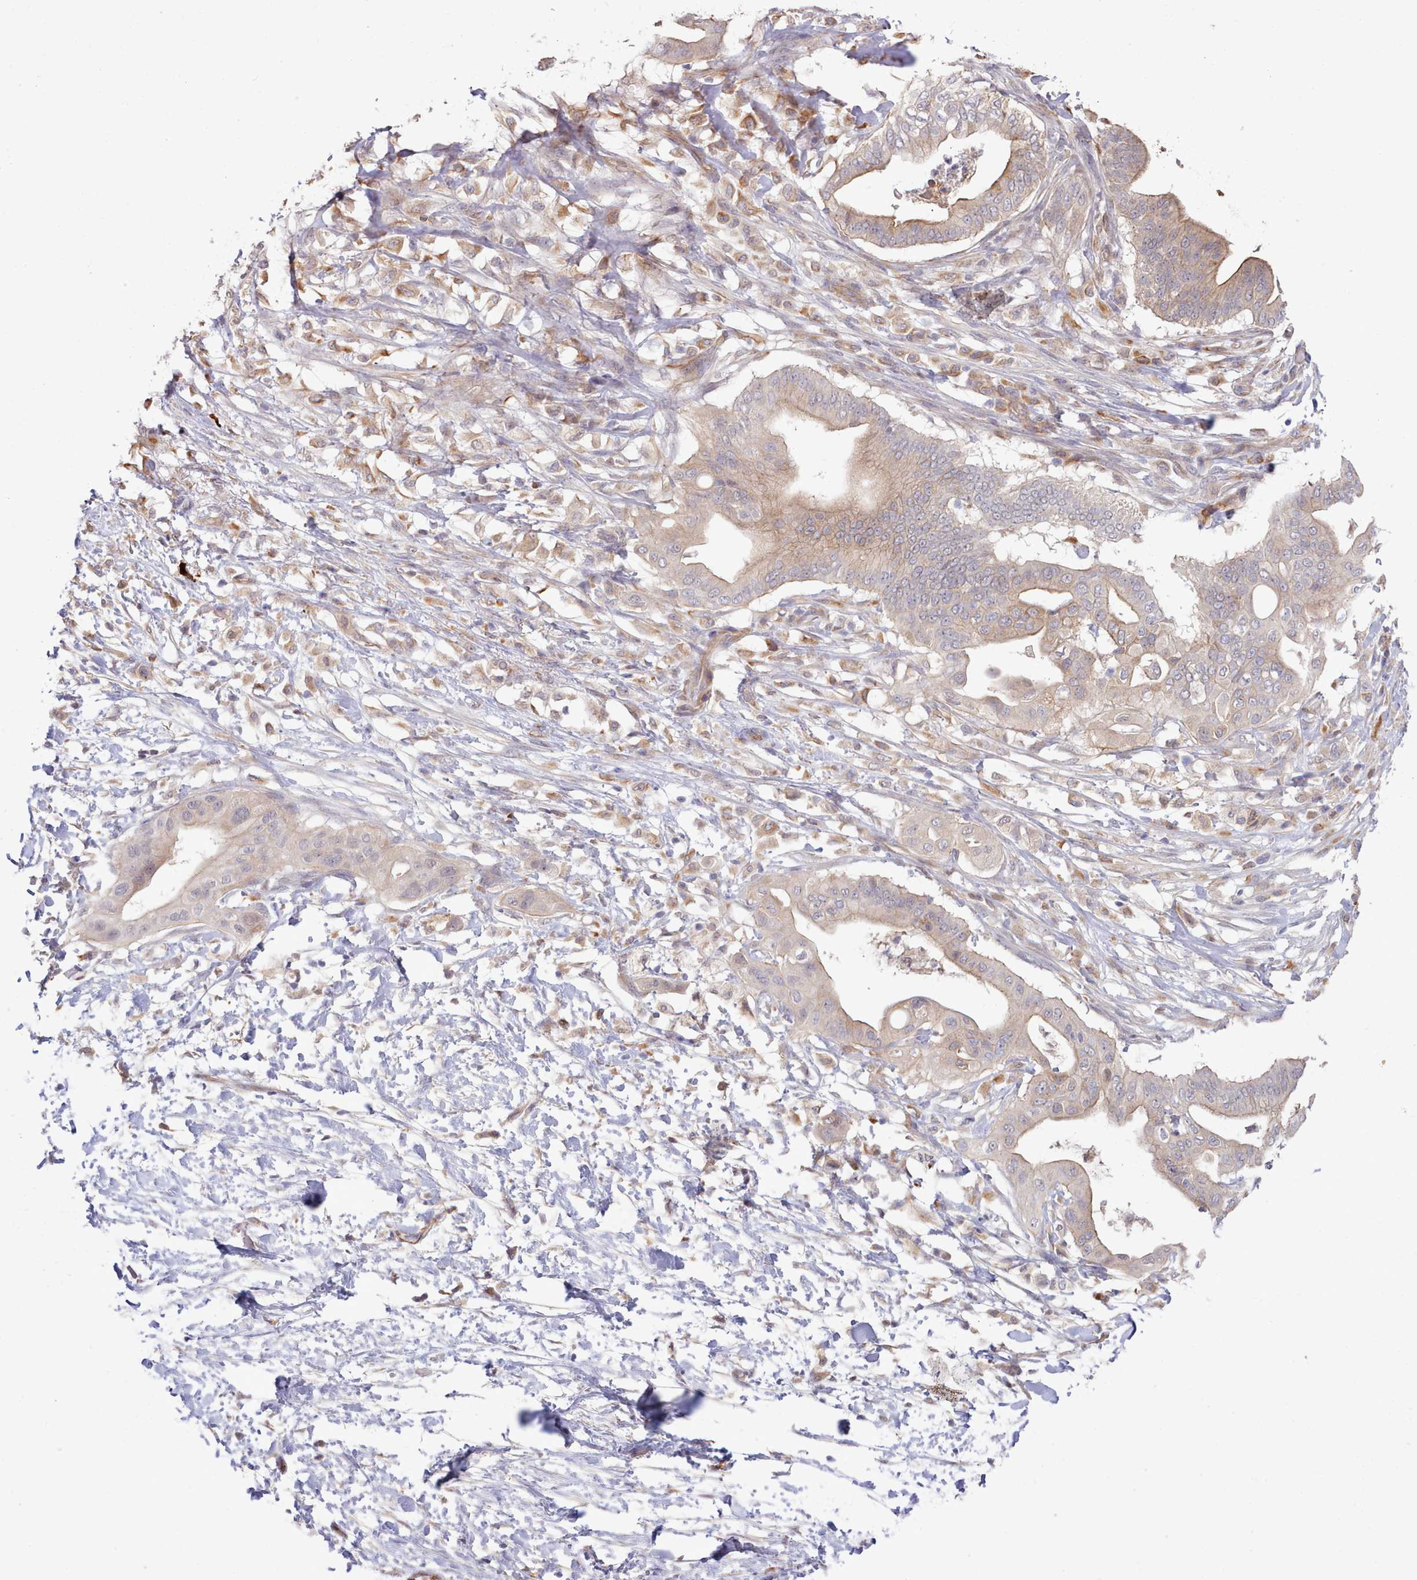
{"staining": {"intensity": "moderate", "quantity": "25%-75%", "location": "cytoplasmic/membranous"}, "tissue": "pancreatic cancer", "cell_type": "Tumor cells", "image_type": "cancer", "snomed": [{"axis": "morphology", "description": "Adenocarcinoma, NOS"}, {"axis": "topography", "description": "Pancreas"}], "caption": "Moderate cytoplasmic/membranous positivity for a protein is seen in approximately 25%-75% of tumor cells of pancreatic cancer using immunohistochemistry (IHC).", "gene": "ZC3H13", "patient": {"sex": "male", "age": 68}}